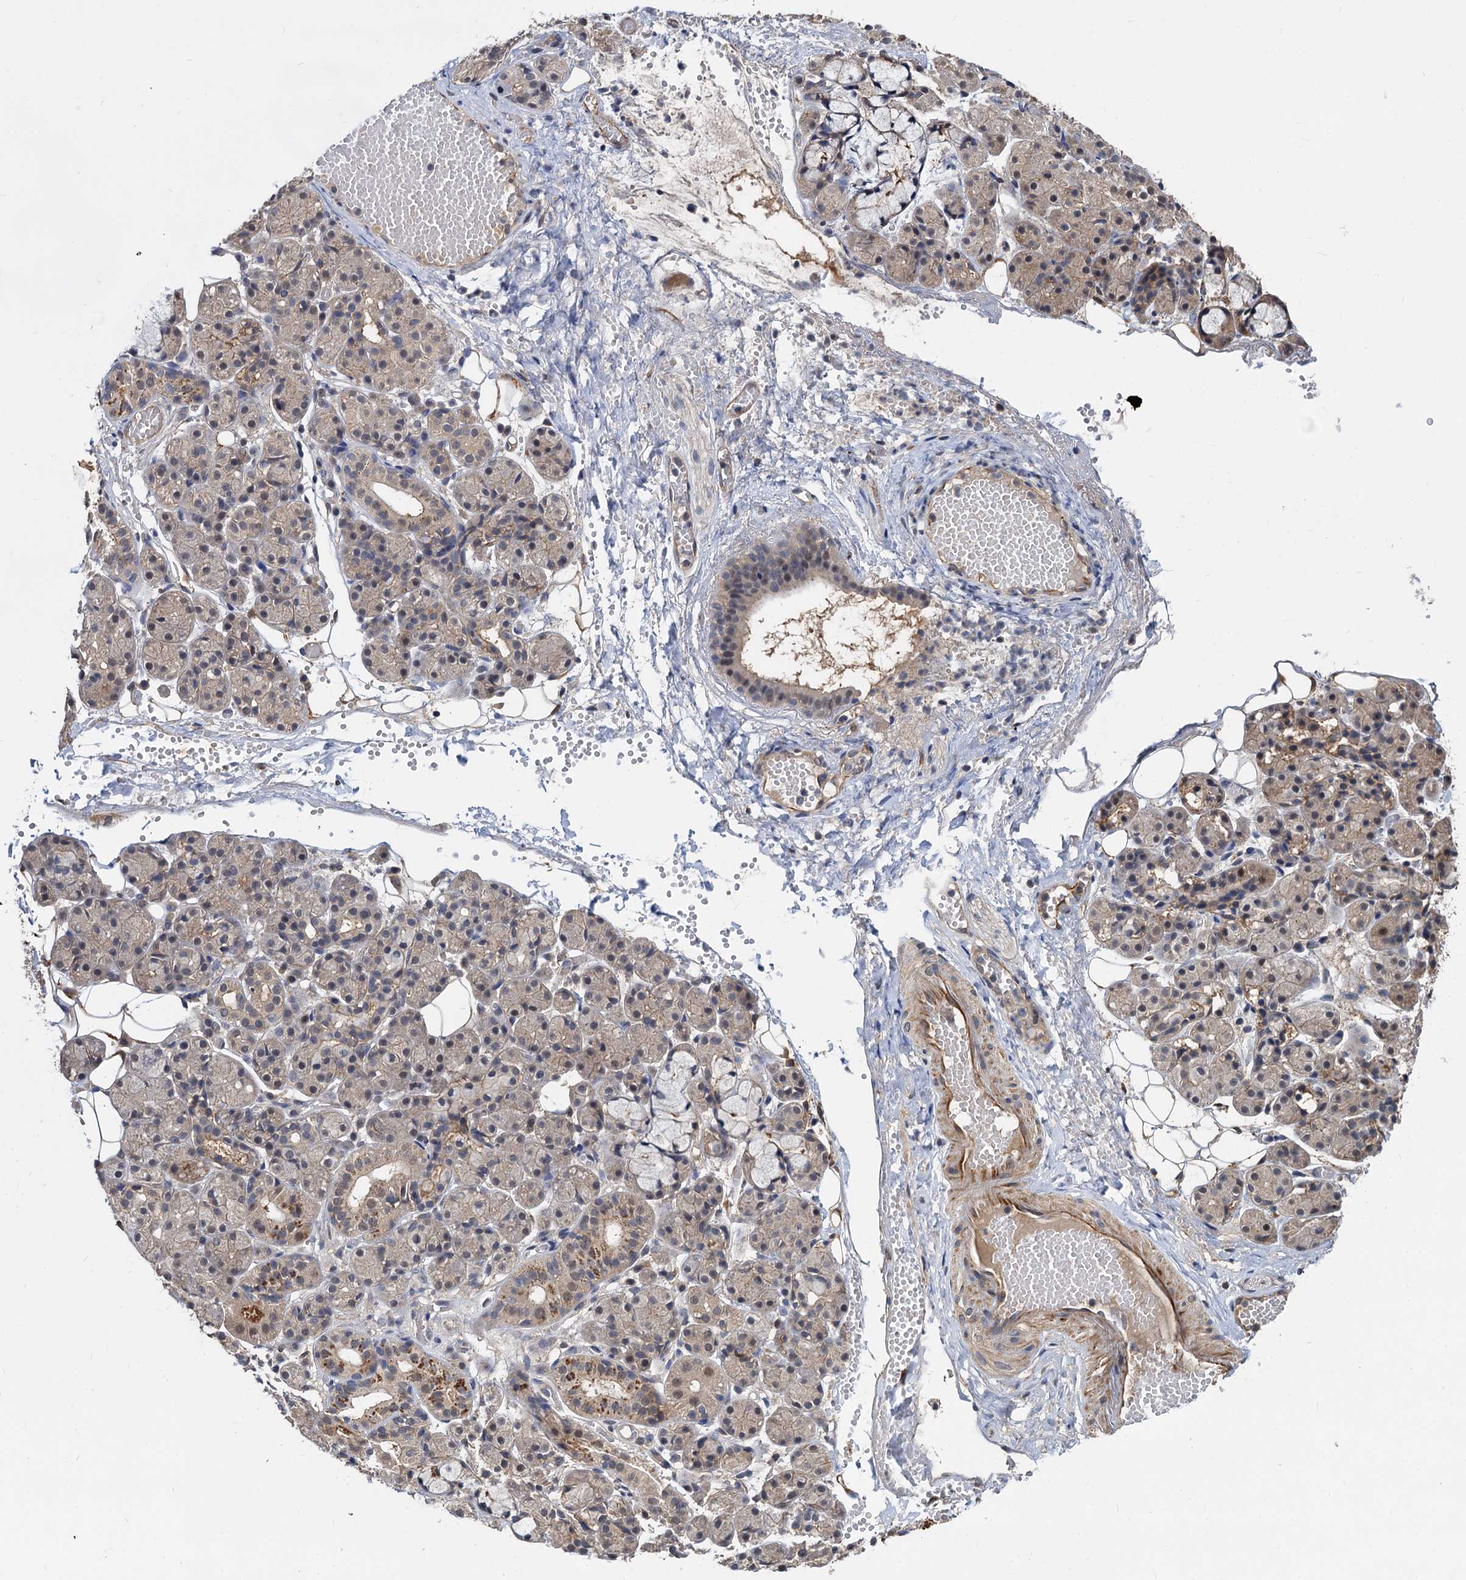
{"staining": {"intensity": "moderate", "quantity": "<25%", "location": "cytoplasmic/membranous"}, "tissue": "salivary gland", "cell_type": "Glandular cells", "image_type": "normal", "snomed": [{"axis": "morphology", "description": "Normal tissue, NOS"}, {"axis": "topography", "description": "Salivary gland"}], "caption": "A micrograph of salivary gland stained for a protein reveals moderate cytoplasmic/membranous brown staining in glandular cells. (DAB (3,3'-diaminobenzidine) IHC with brightfield microscopy, high magnification).", "gene": "PSMD4", "patient": {"sex": "male", "age": 63}}